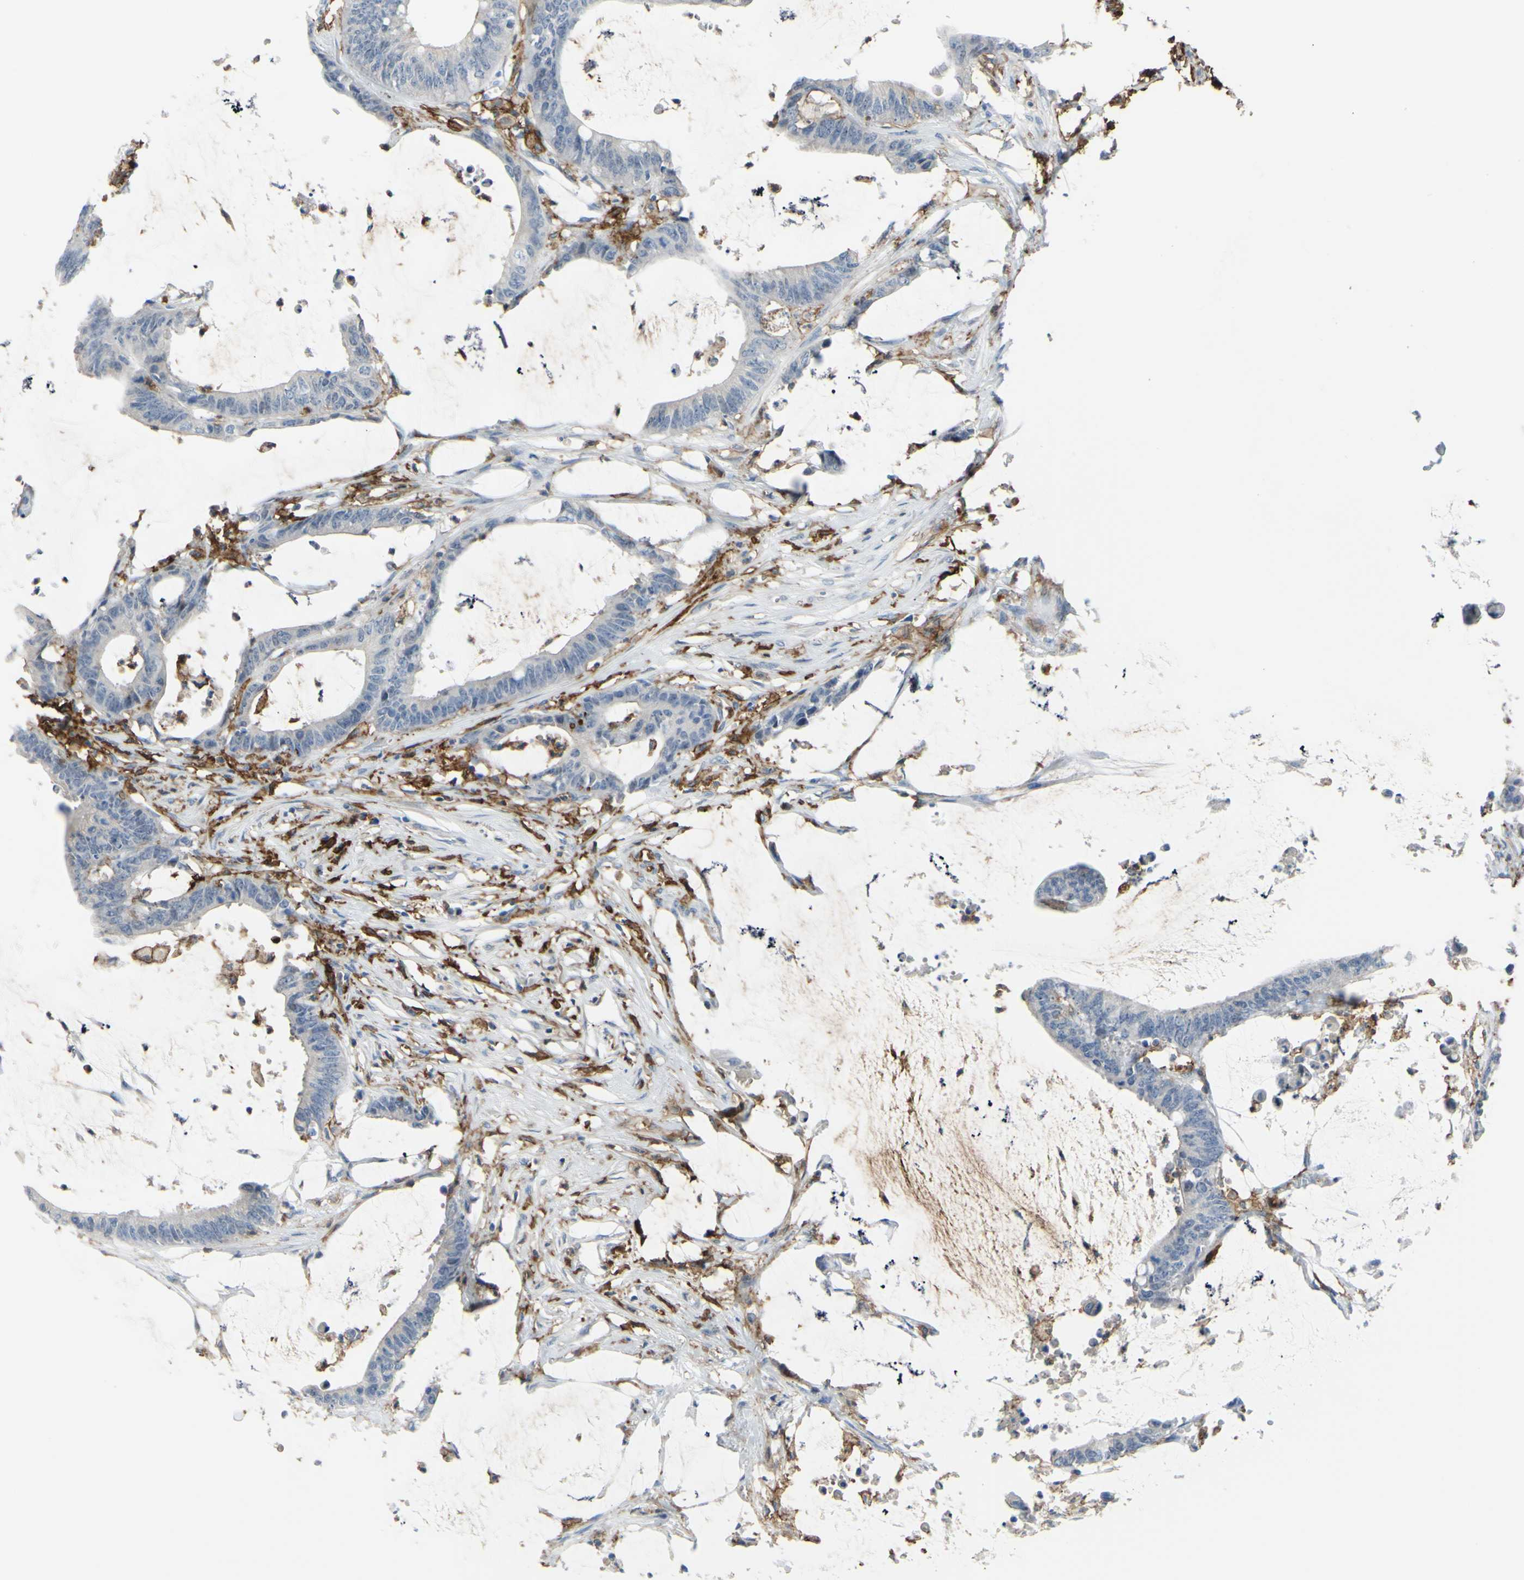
{"staining": {"intensity": "negative", "quantity": "none", "location": "none"}, "tissue": "colorectal cancer", "cell_type": "Tumor cells", "image_type": "cancer", "snomed": [{"axis": "morphology", "description": "Adenocarcinoma, NOS"}, {"axis": "topography", "description": "Rectum"}], "caption": "DAB immunohistochemical staining of colorectal cancer displays no significant staining in tumor cells.", "gene": "FCGR2A", "patient": {"sex": "female", "age": 66}}